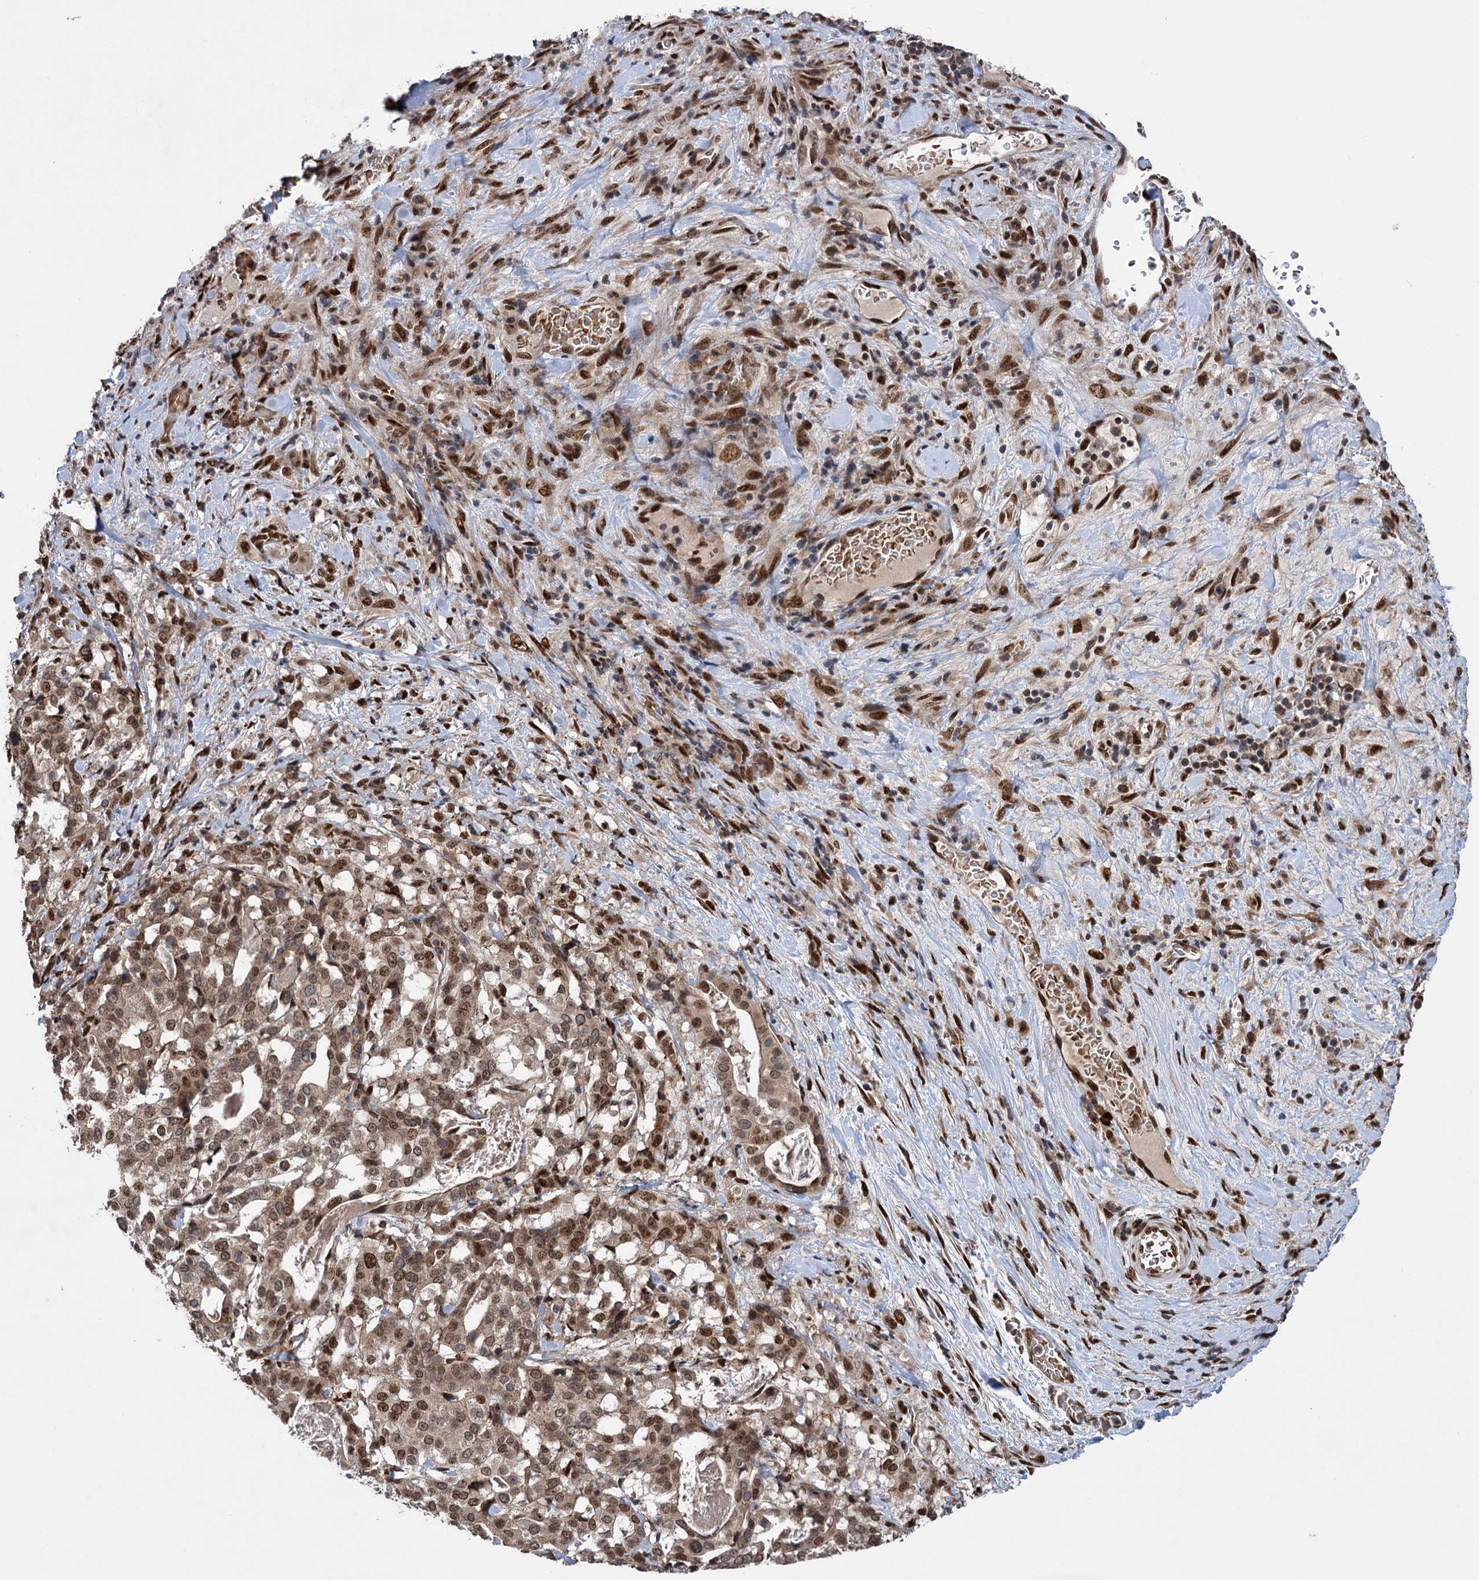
{"staining": {"intensity": "moderate", "quantity": ">75%", "location": "cytoplasmic/membranous,nuclear"}, "tissue": "stomach cancer", "cell_type": "Tumor cells", "image_type": "cancer", "snomed": [{"axis": "morphology", "description": "Adenocarcinoma, NOS"}, {"axis": "topography", "description": "Stomach"}], "caption": "This is an image of IHC staining of stomach adenocarcinoma, which shows moderate positivity in the cytoplasmic/membranous and nuclear of tumor cells.", "gene": "MESD", "patient": {"sex": "male", "age": 48}}